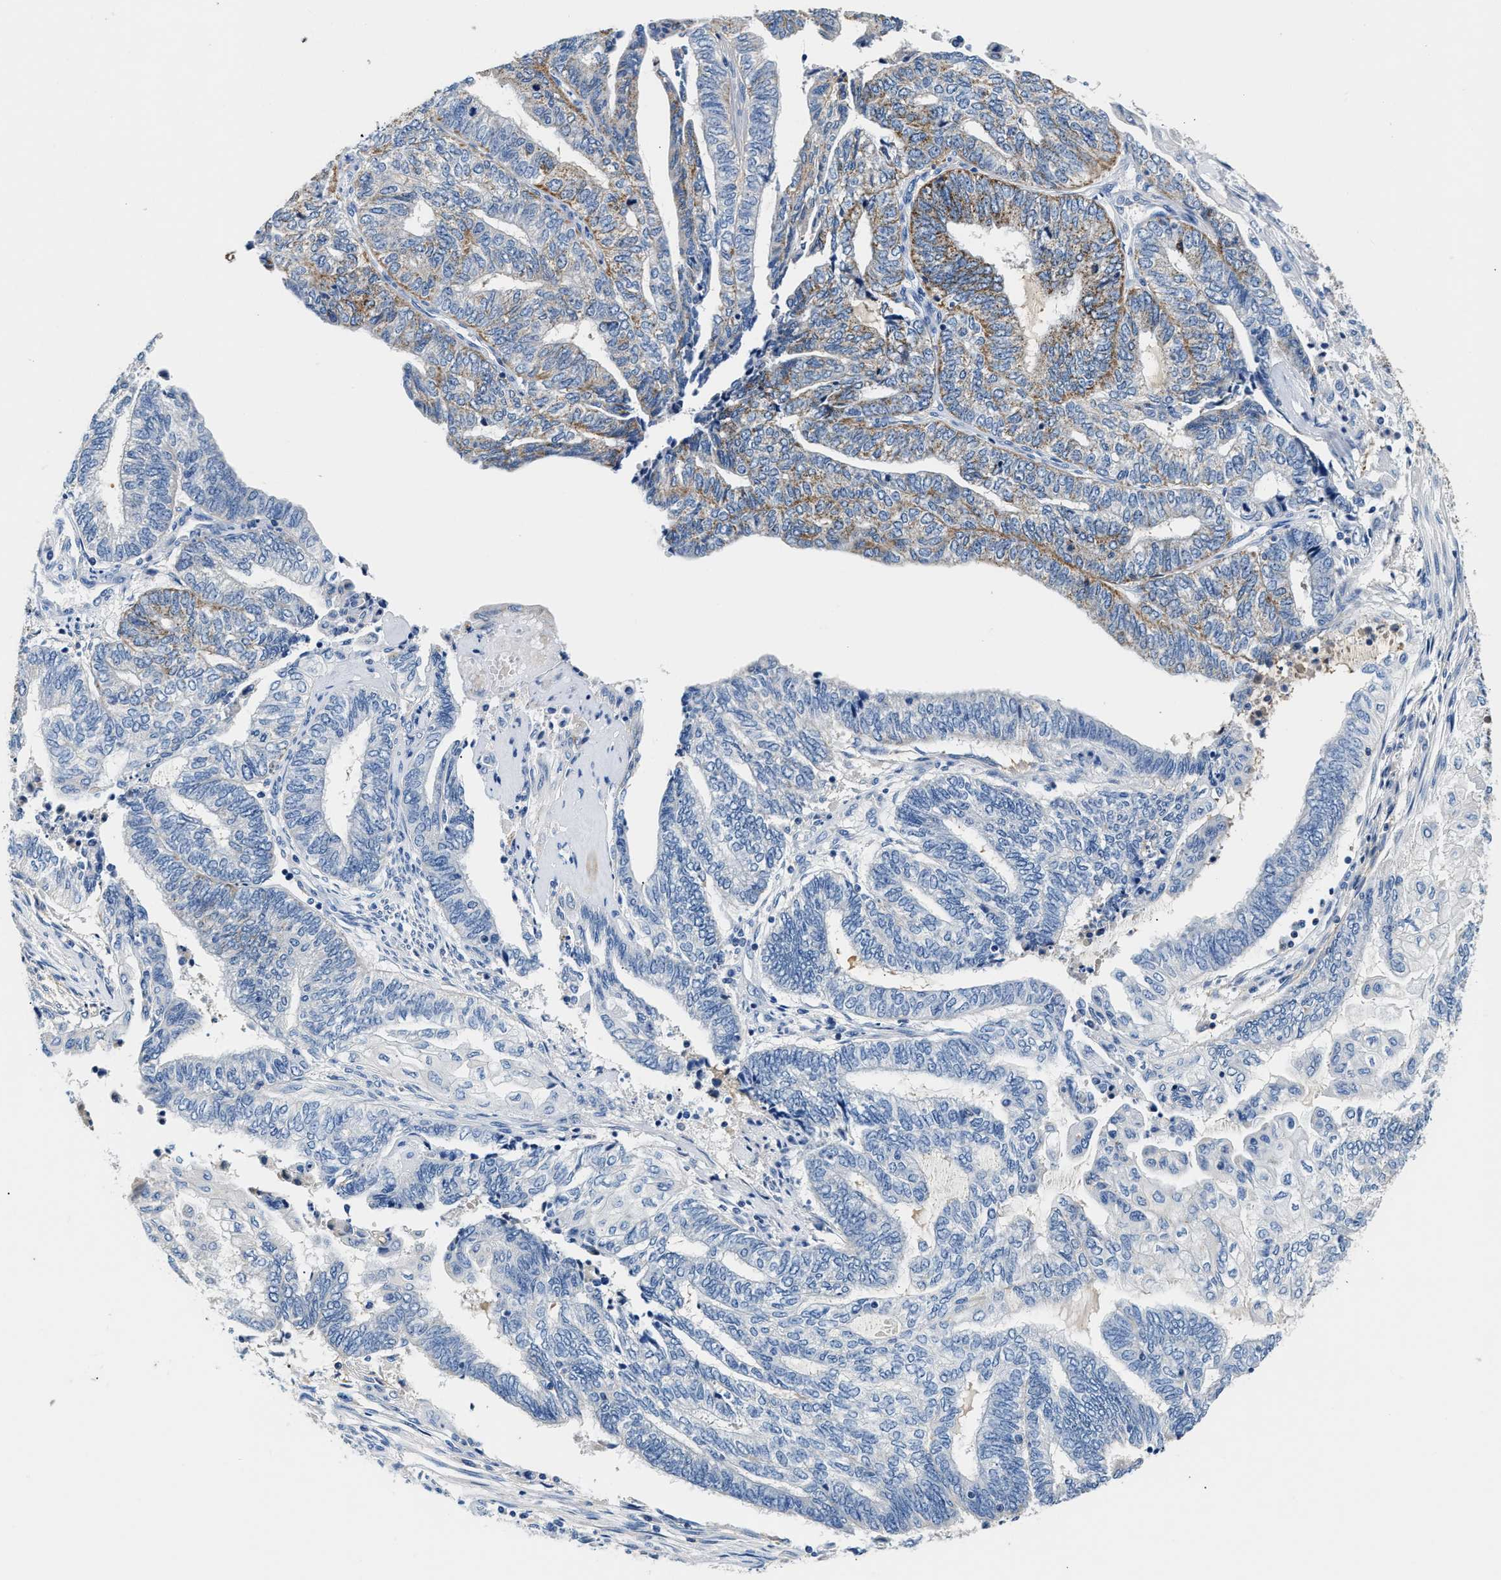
{"staining": {"intensity": "weak", "quantity": "<25%", "location": "cytoplasmic/membranous"}, "tissue": "endometrial cancer", "cell_type": "Tumor cells", "image_type": "cancer", "snomed": [{"axis": "morphology", "description": "Adenocarcinoma, NOS"}, {"axis": "topography", "description": "Uterus"}, {"axis": "topography", "description": "Endometrium"}], "caption": "Tumor cells show no significant expression in endometrial cancer (adenocarcinoma). The staining is performed using DAB brown chromogen with nuclei counter-stained in using hematoxylin.", "gene": "TUT7", "patient": {"sex": "female", "age": 70}}